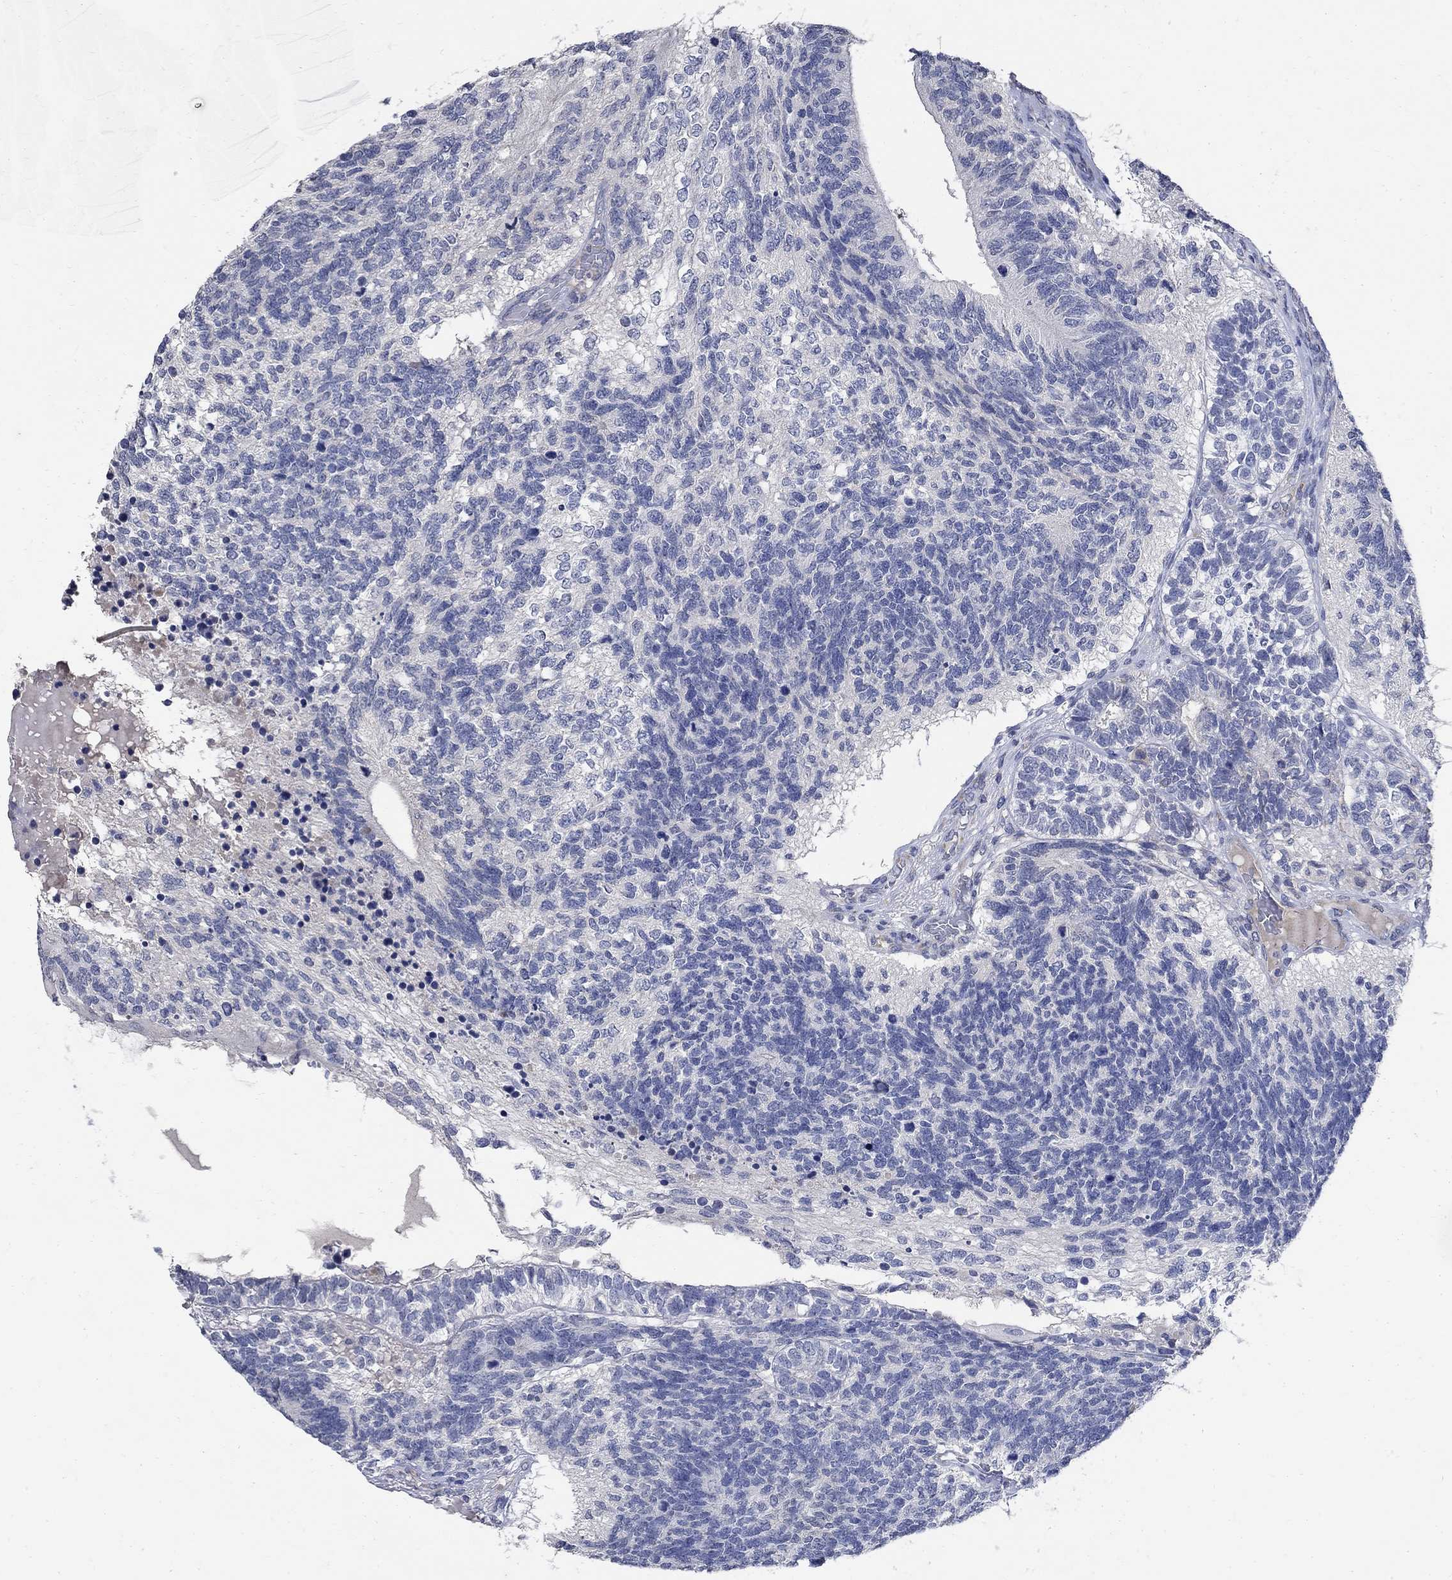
{"staining": {"intensity": "negative", "quantity": "none", "location": "none"}, "tissue": "testis cancer", "cell_type": "Tumor cells", "image_type": "cancer", "snomed": [{"axis": "morphology", "description": "Seminoma, NOS"}, {"axis": "morphology", "description": "Carcinoma, Embryonal, NOS"}, {"axis": "topography", "description": "Testis"}], "caption": "An immunohistochemistry (IHC) micrograph of testis cancer (embryonal carcinoma) is shown. There is no staining in tumor cells of testis cancer (embryonal carcinoma).", "gene": "TMEM169", "patient": {"sex": "male", "age": 41}}